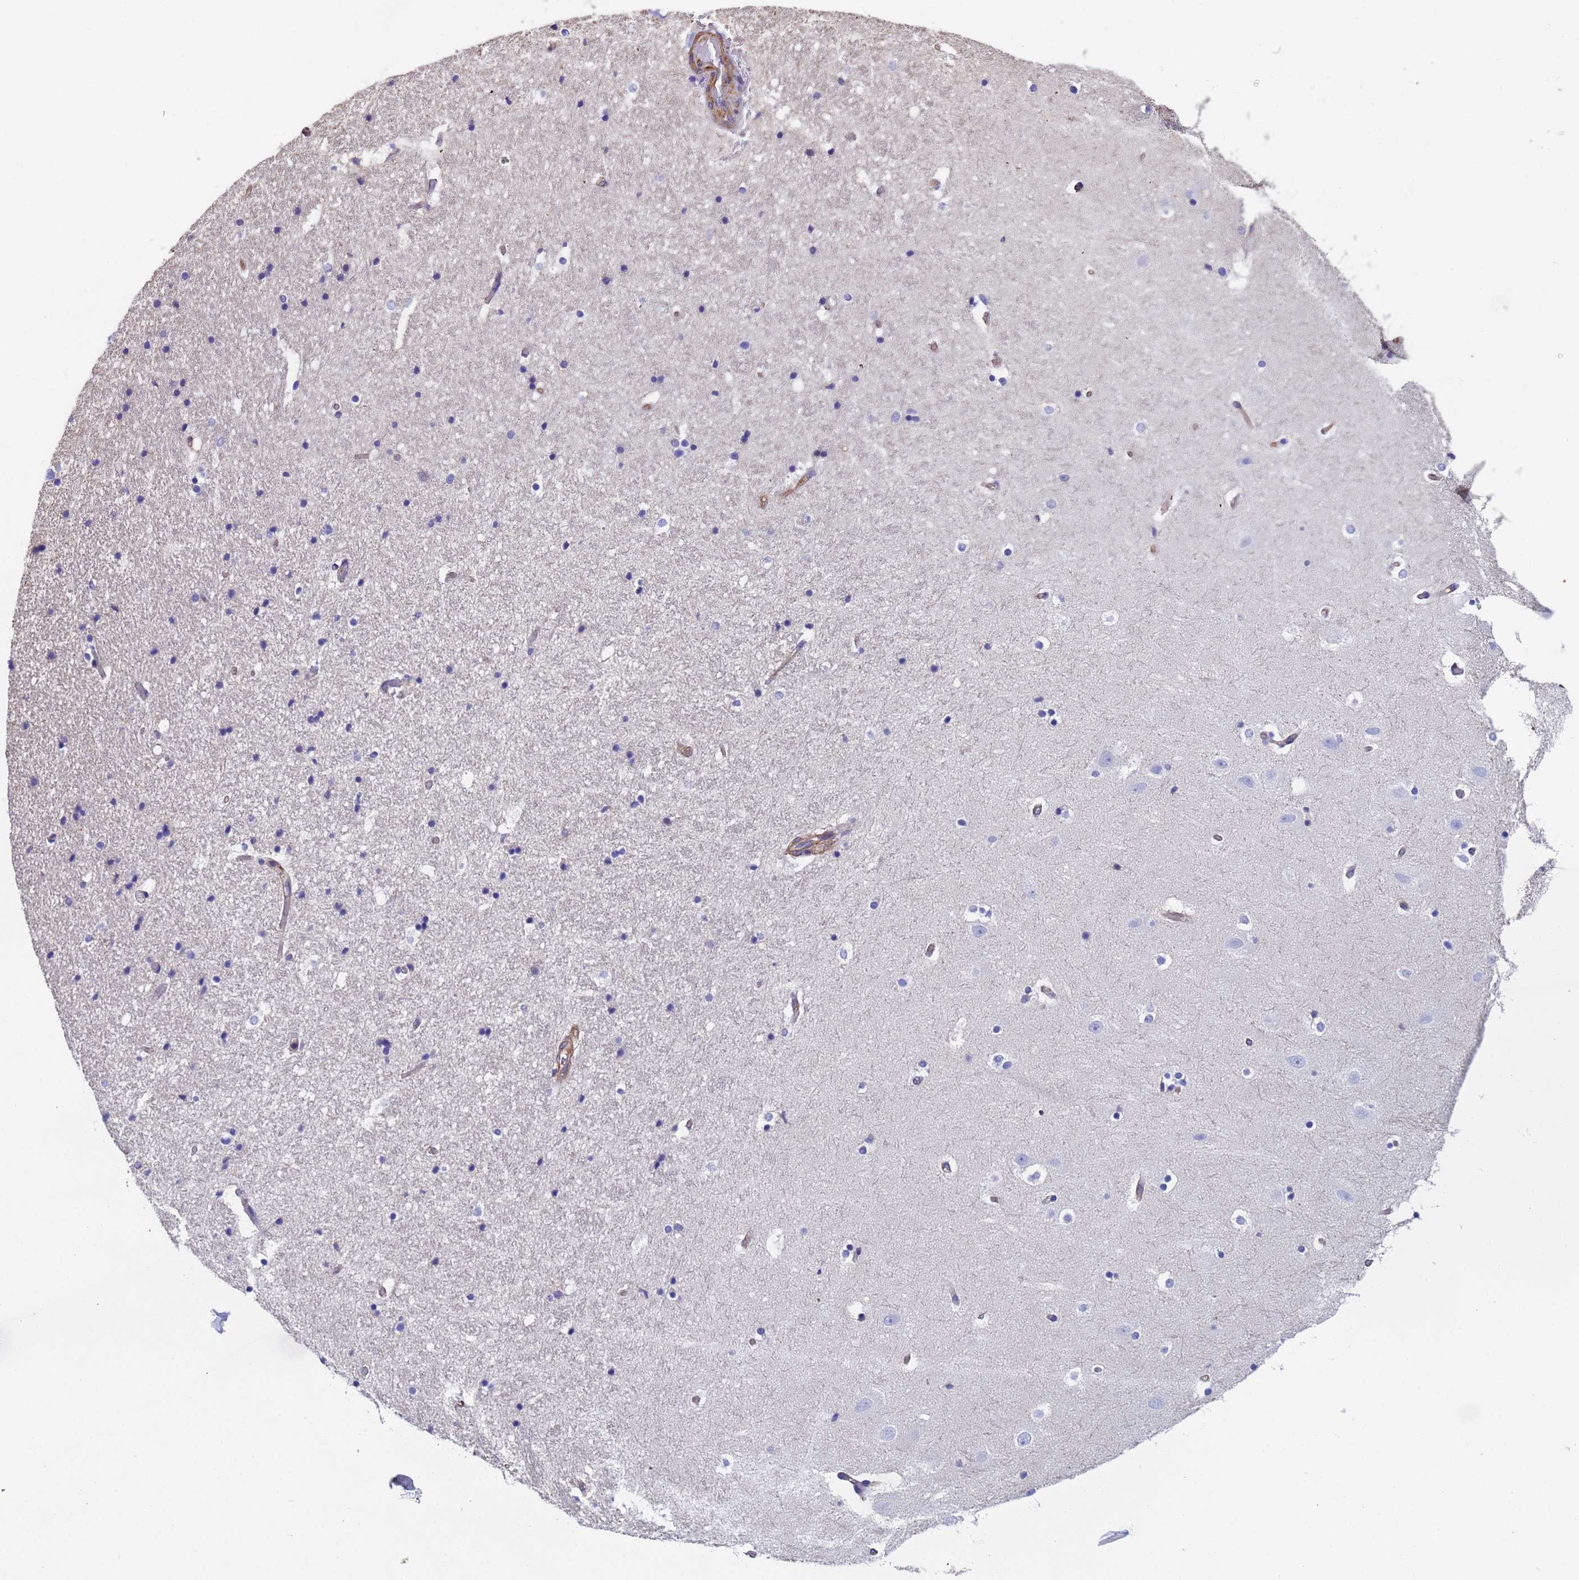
{"staining": {"intensity": "negative", "quantity": "none", "location": "none"}, "tissue": "hippocampus", "cell_type": "Glial cells", "image_type": "normal", "snomed": [{"axis": "morphology", "description": "Normal tissue, NOS"}, {"axis": "topography", "description": "Hippocampus"}], "caption": "IHC of benign hippocampus exhibits no staining in glial cells.", "gene": "MYL12A", "patient": {"sex": "female", "age": 52}}